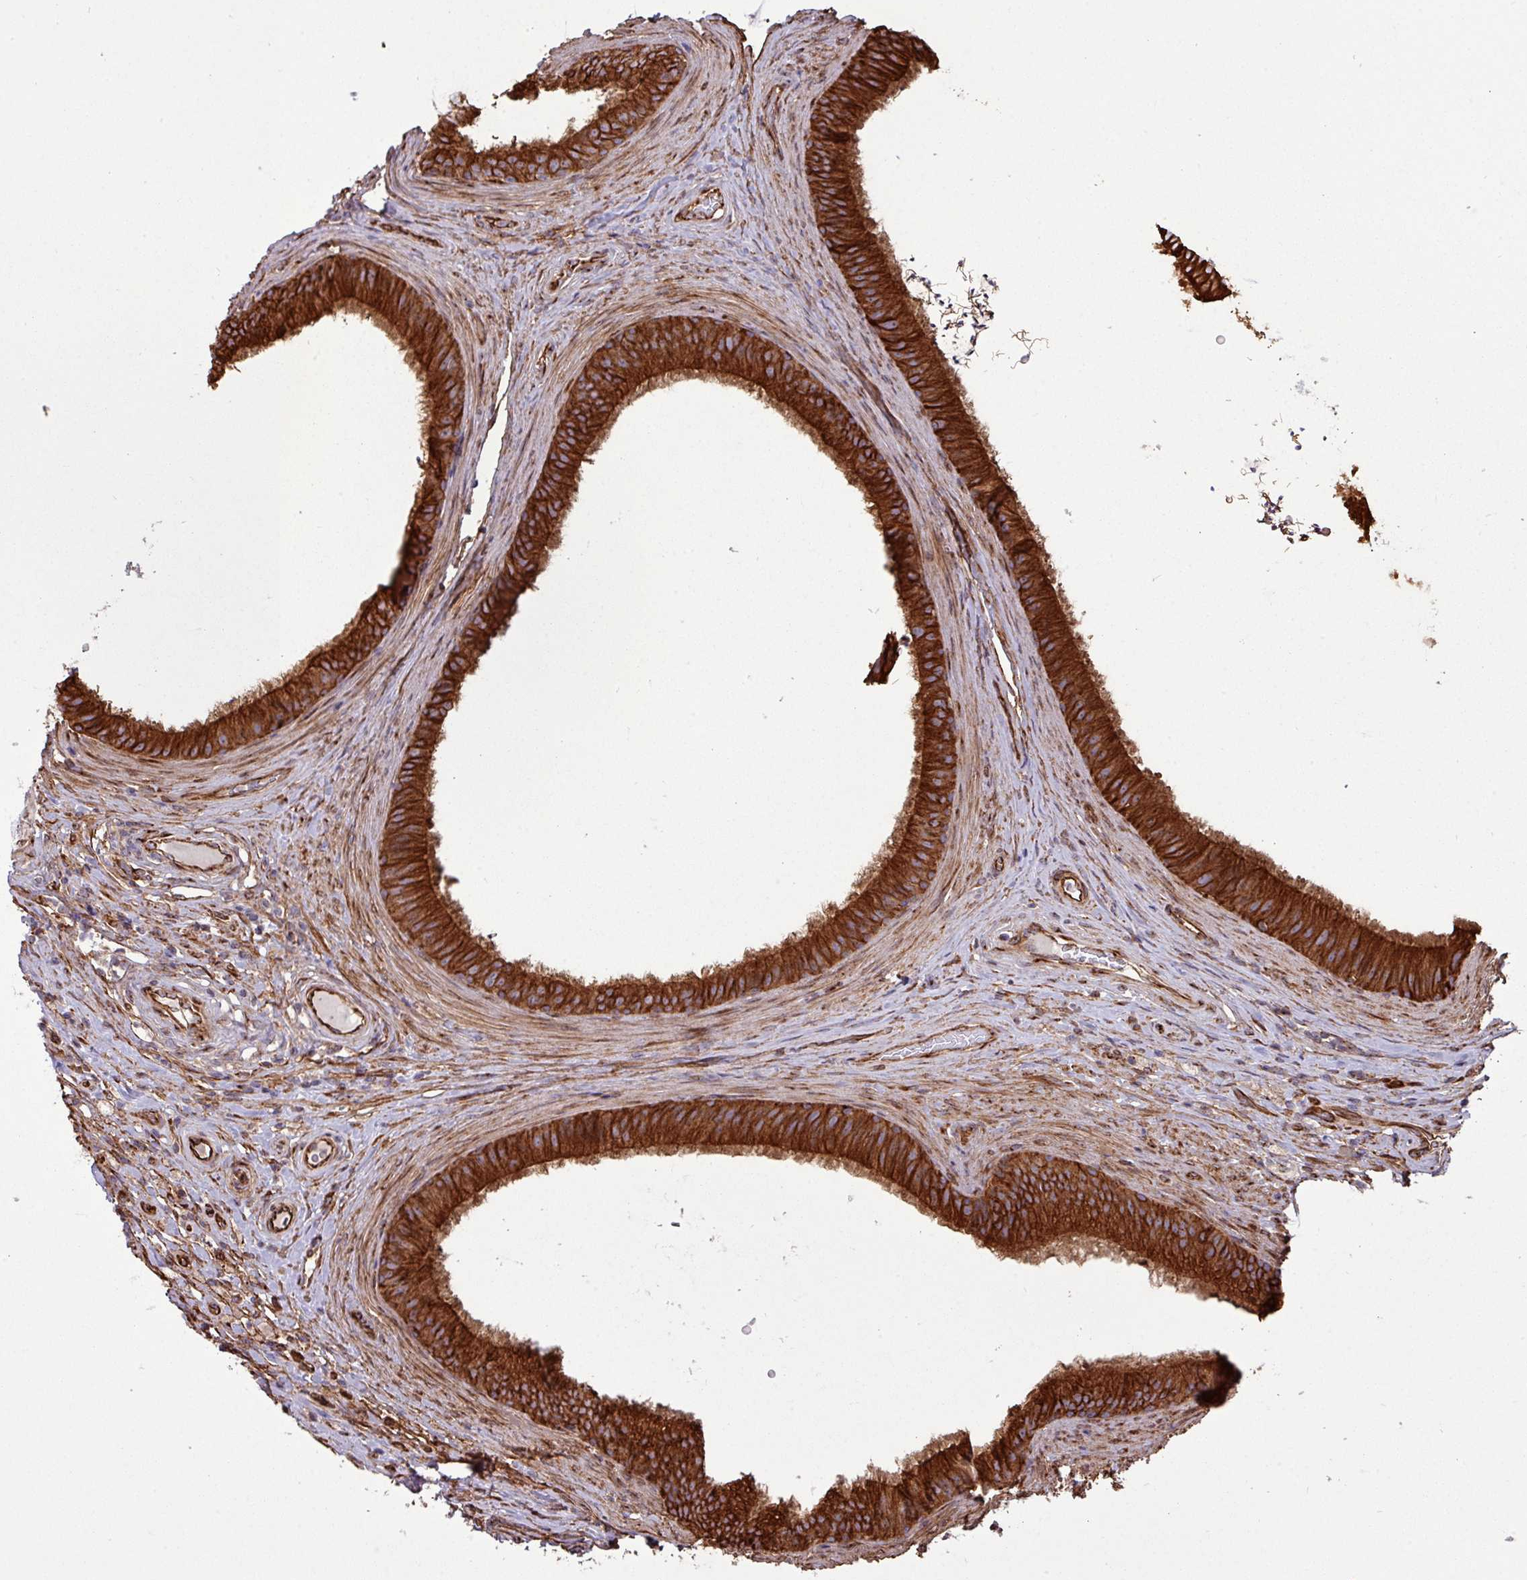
{"staining": {"intensity": "strong", "quantity": ">75%", "location": "cytoplasmic/membranous"}, "tissue": "epididymis", "cell_type": "Glandular cells", "image_type": "normal", "snomed": [{"axis": "morphology", "description": "Normal tissue, NOS"}, {"axis": "topography", "description": "Testis"}, {"axis": "topography", "description": "Epididymis"}], "caption": "The histopathology image reveals staining of unremarkable epididymis, revealing strong cytoplasmic/membranous protein positivity (brown color) within glandular cells. (Stains: DAB (3,3'-diaminobenzidine) in brown, nuclei in blue, Microscopy: brightfield microscopy at high magnification).", "gene": "ZNF300", "patient": {"sex": "male", "age": 41}}